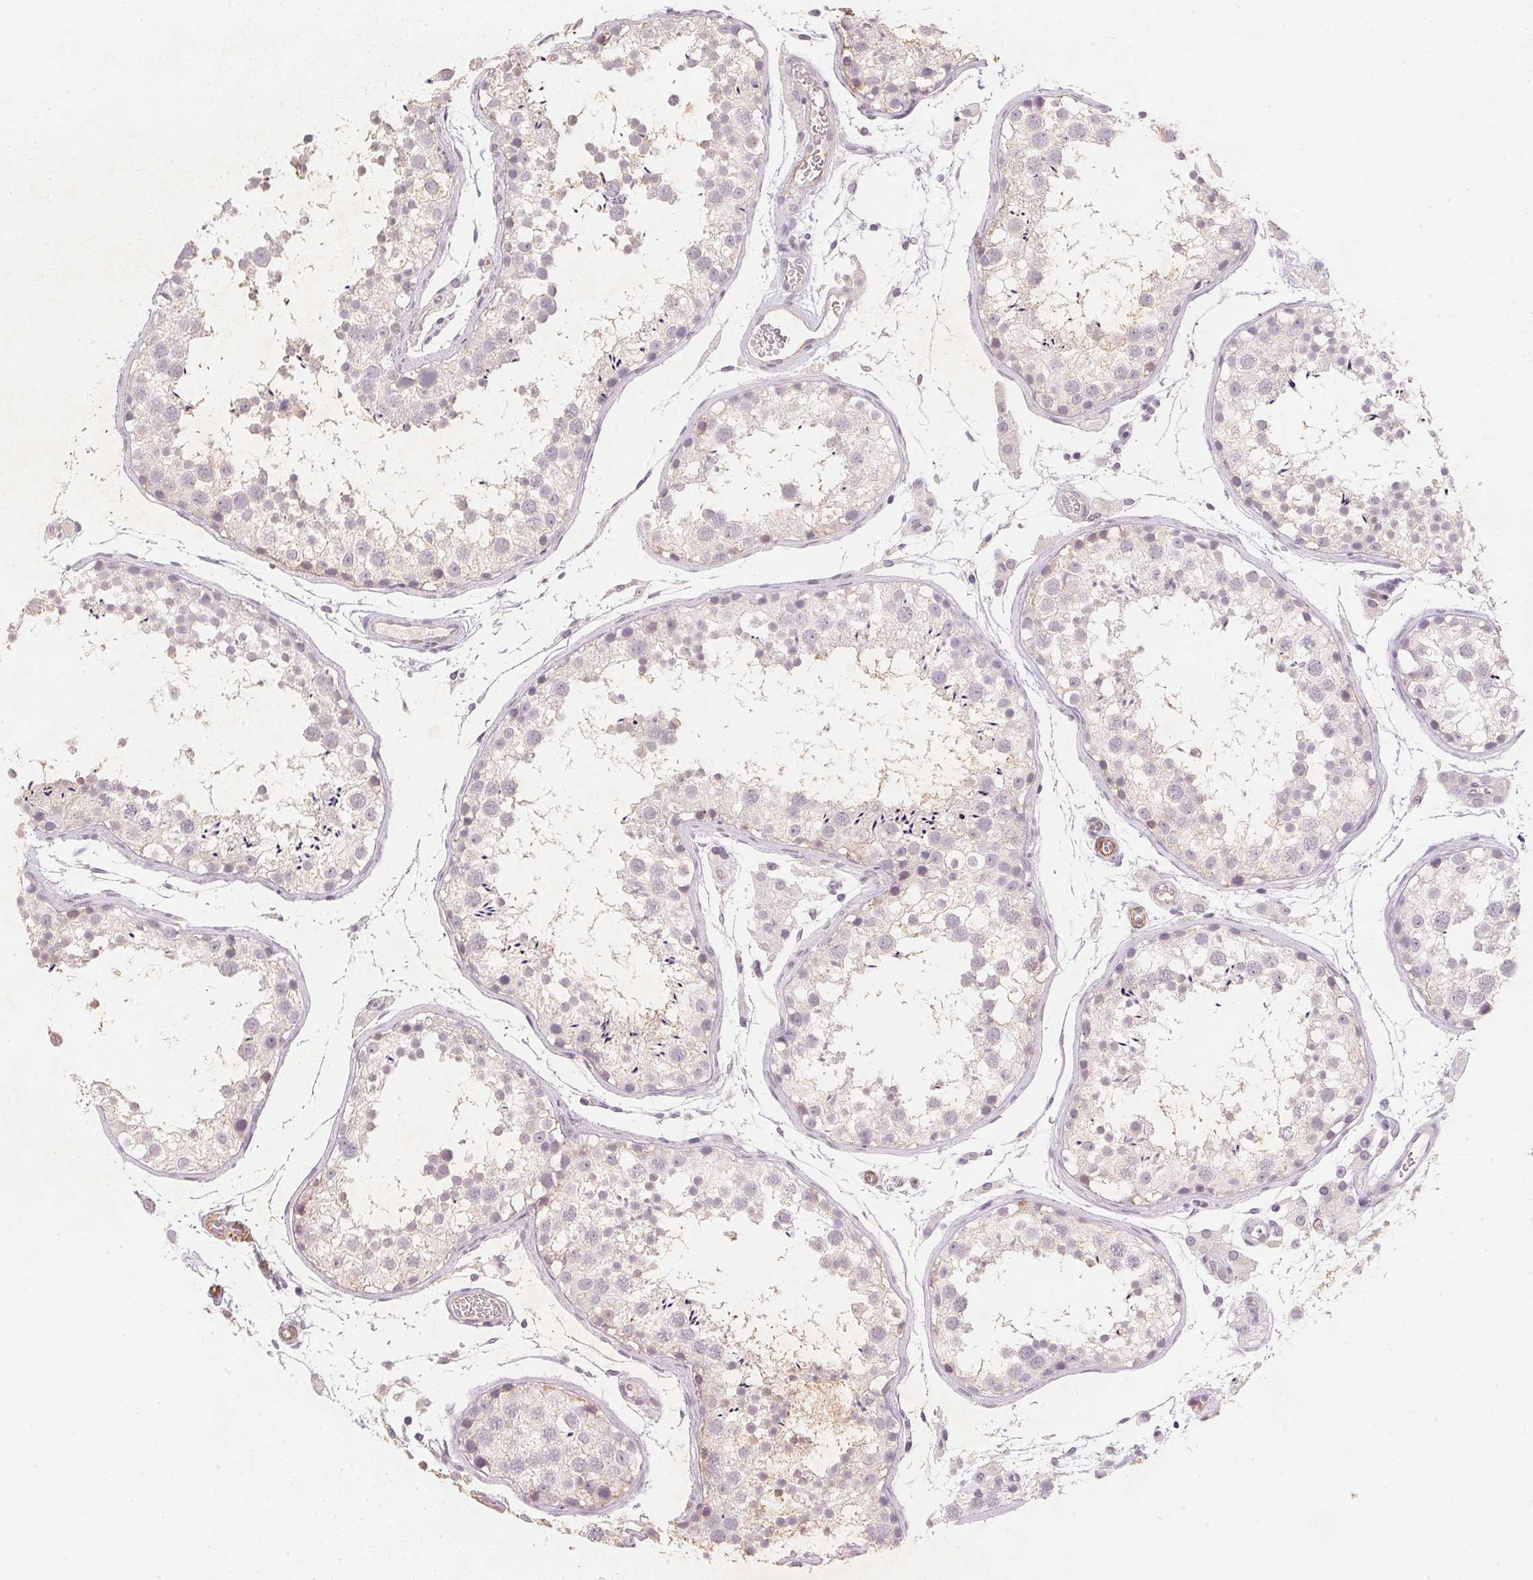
{"staining": {"intensity": "weak", "quantity": "<25%", "location": "cytoplasmic/membranous"}, "tissue": "testis", "cell_type": "Cells in seminiferous ducts", "image_type": "normal", "snomed": [{"axis": "morphology", "description": "Normal tissue, NOS"}, {"axis": "topography", "description": "Testis"}], "caption": "The IHC histopathology image has no significant staining in cells in seminiferous ducts of testis. (DAB (3,3'-diaminobenzidine) immunohistochemistry visualized using brightfield microscopy, high magnification).", "gene": "SMTN", "patient": {"sex": "male", "age": 29}}